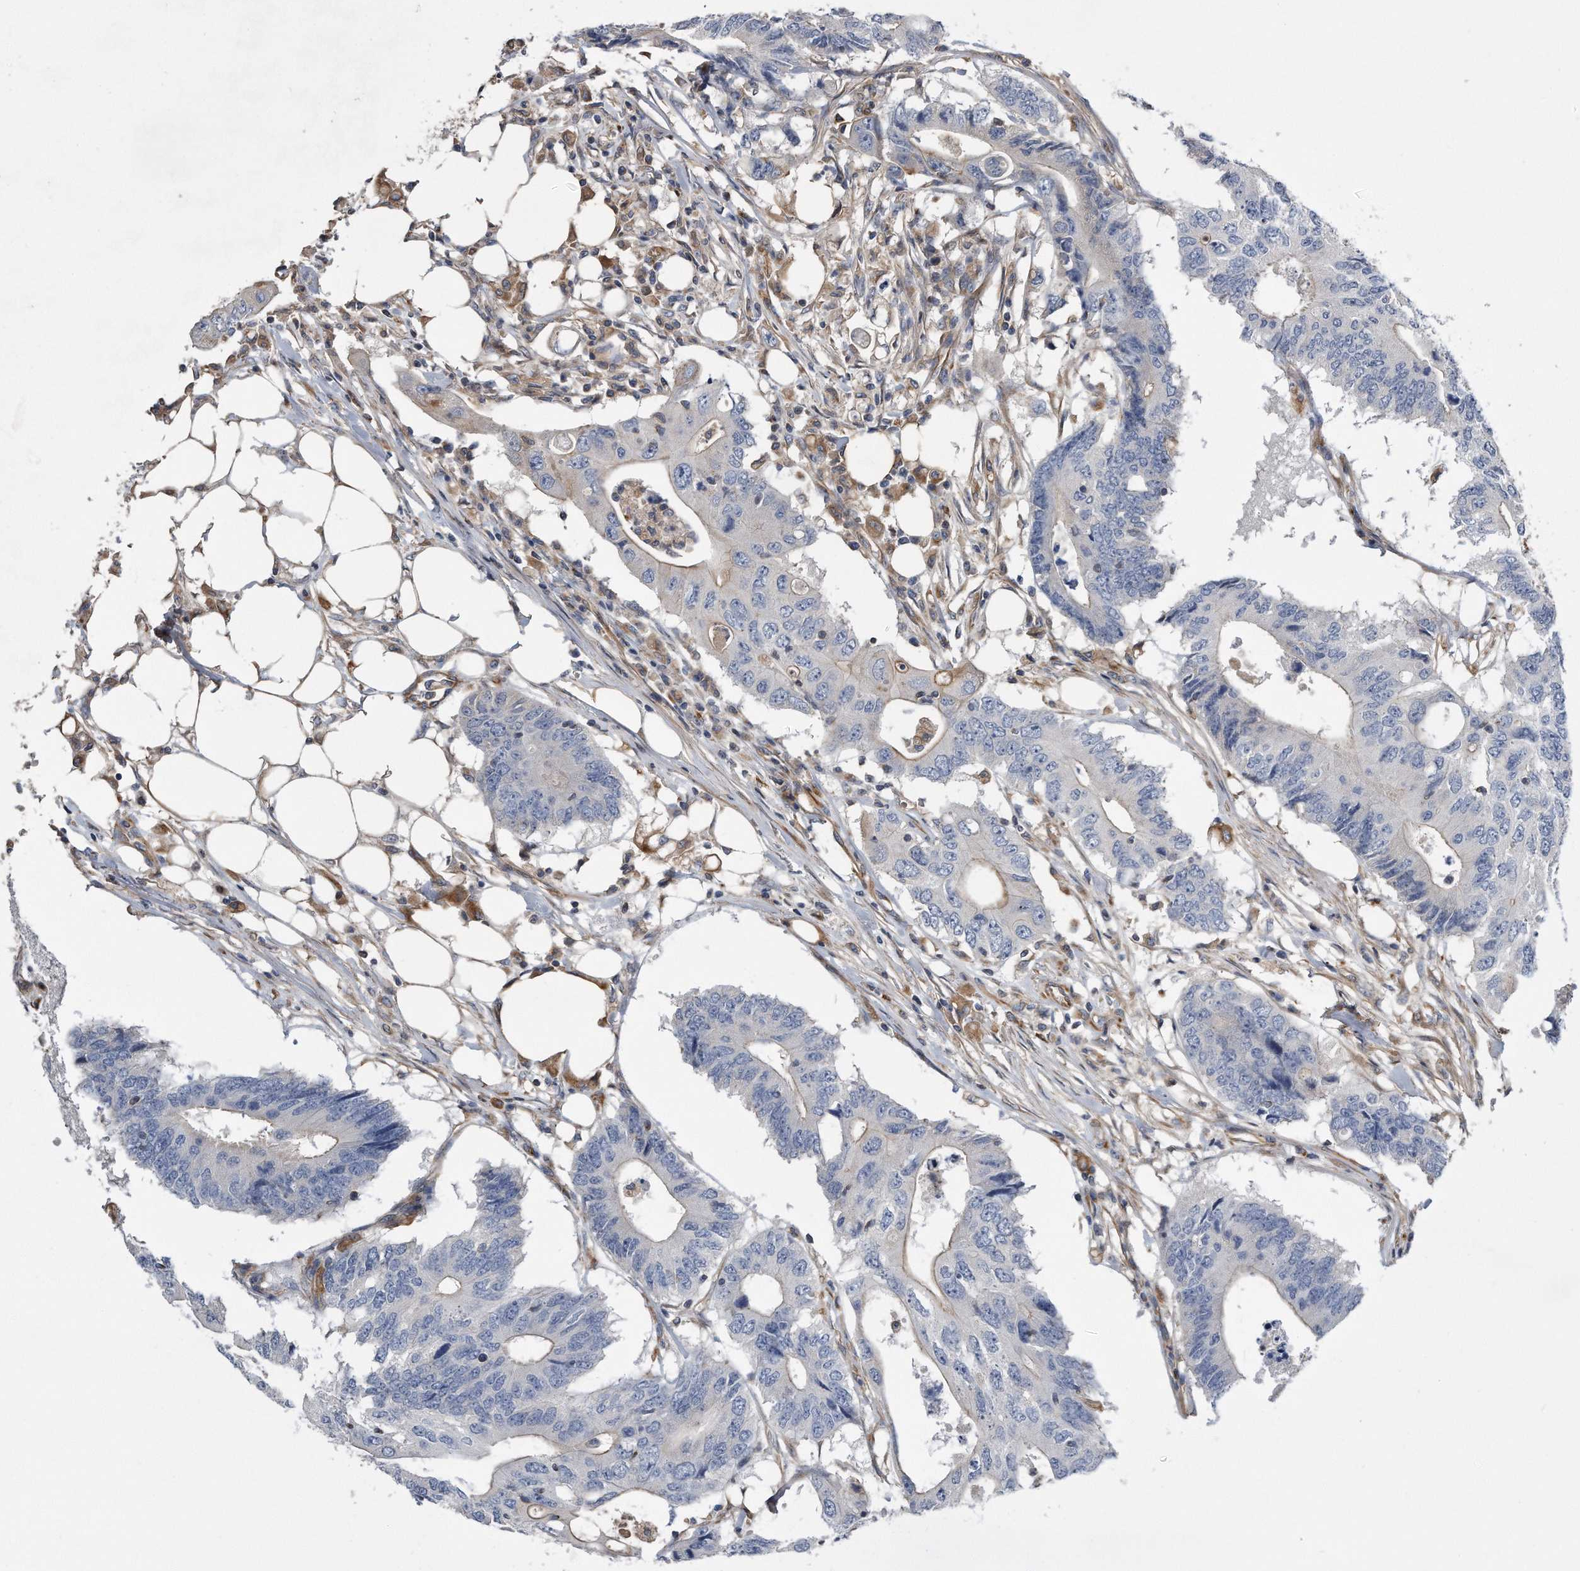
{"staining": {"intensity": "weak", "quantity": "<25%", "location": "cytoplasmic/membranous"}, "tissue": "colorectal cancer", "cell_type": "Tumor cells", "image_type": "cancer", "snomed": [{"axis": "morphology", "description": "Adenocarcinoma, NOS"}, {"axis": "topography", "description": "Colon"}], "caption": "Human colorectal cancer (adenocarcinoma) stained for a protein using immunohistochemistry shows no expression in tumor cells.", "gene": "GPC1", "patient": {"sex": "male", "age": 71}}